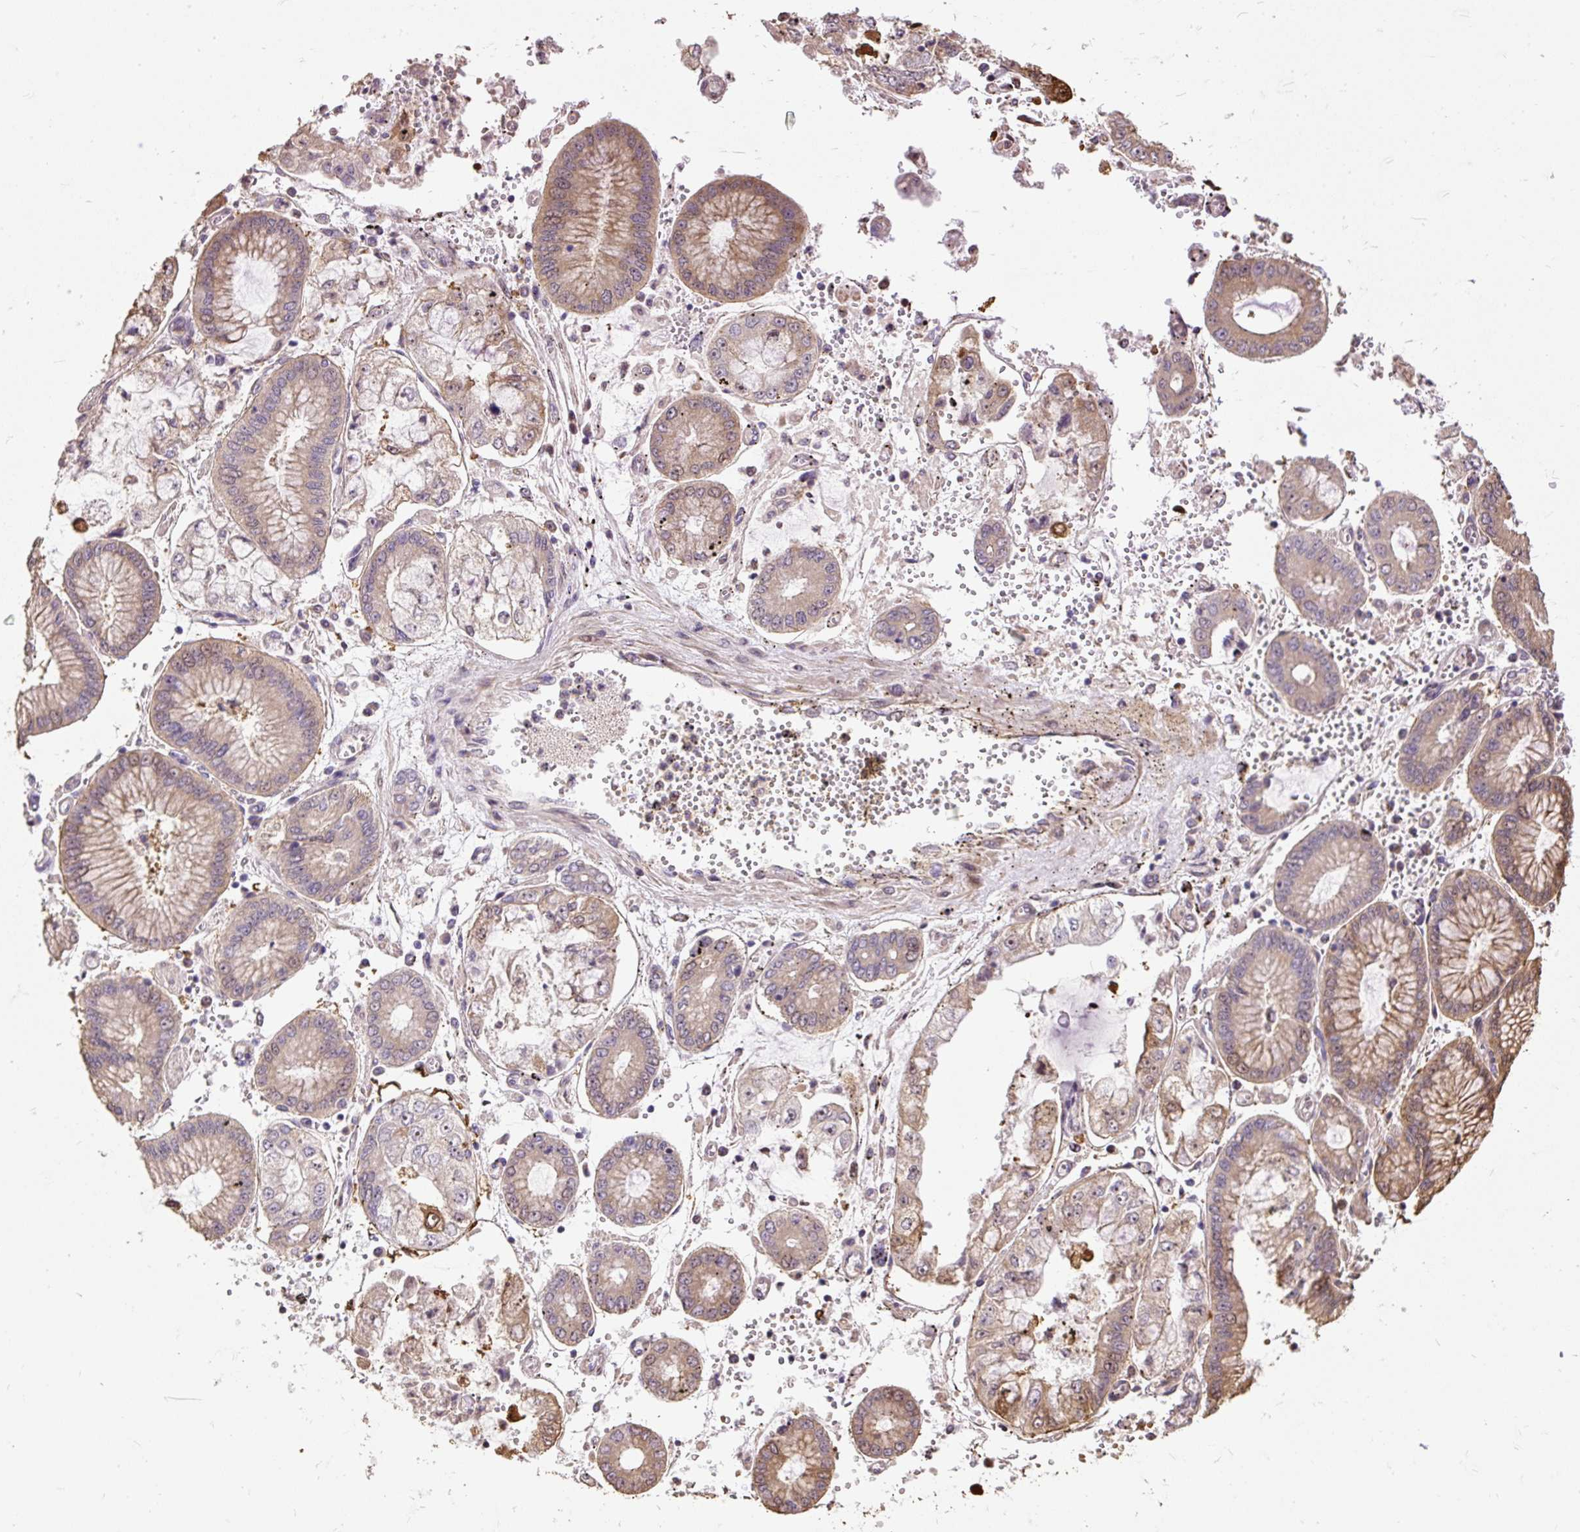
{"staining": {"intensity": "weak", "quantity": "25%-75%", "location": "cytoplasmic/membranous"}, "tissue": "stomach cancer", "cell_type": "Tumor cells", "image_type": "cancer", "snomed": [{"axis": "morphology", "description": "Adenocarcinoma, NOS"}, {"axis": "topography", "description": "Stomach"}], "caption": "Protein expression by IHC reveals weak cytoplasmic/membranous expression in about 25%-75% of tumor cells in adenocarcinoma (stomach). The staining was performed using DAB (3,3'-diaminobenzidine) to visualize the protein expression in brown, while the nuclei were stained in blue with hematoxylin (Magnification: 20x).", "gene": "PUS7L", "patient": {"sex": "male", "age": 76}}